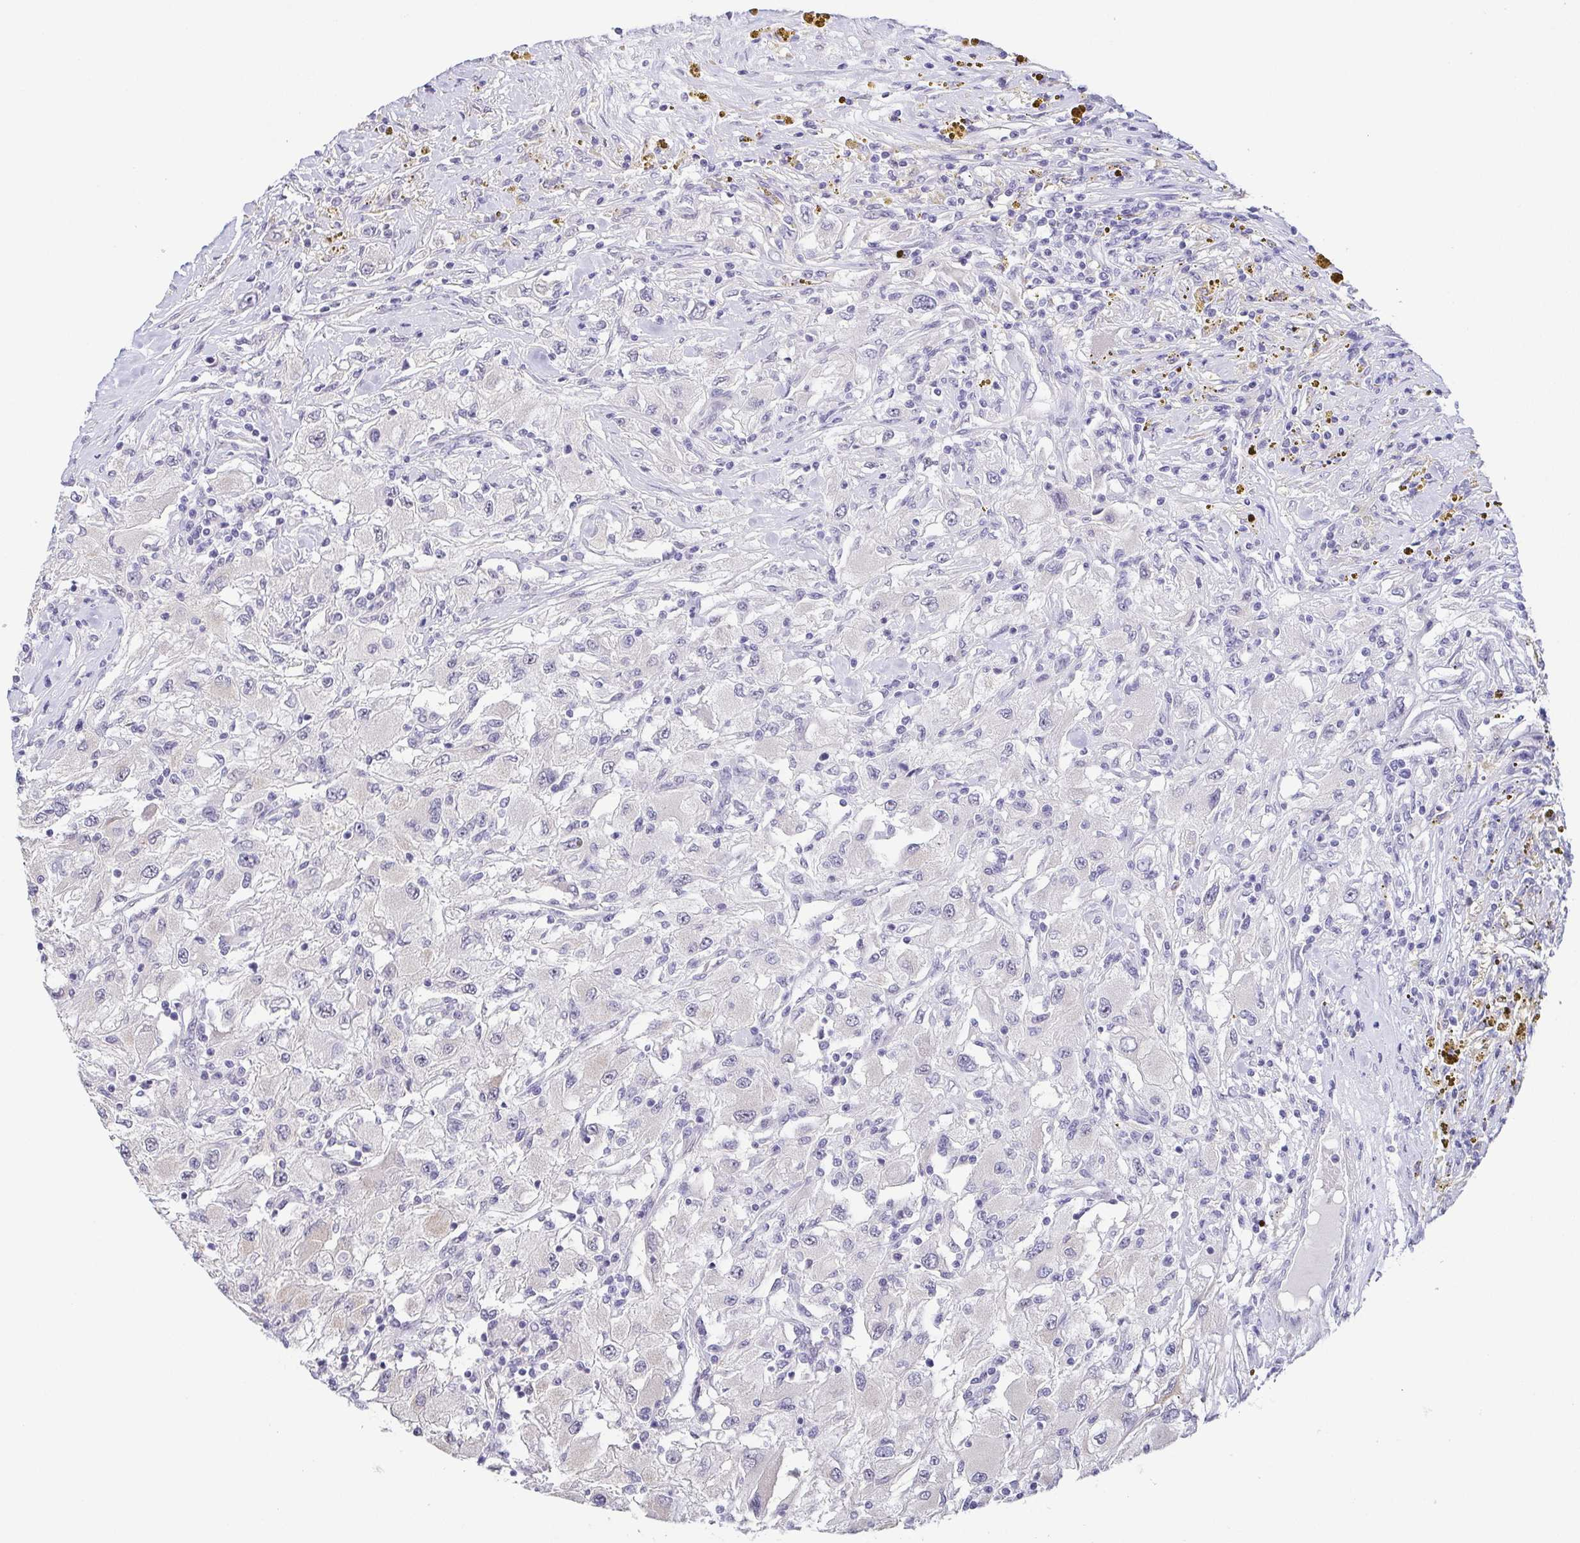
{"staining": {"intensity": "negative", "quantity": "none", "location": "none"}, "tissue": "renal cancer", "cell_type": "Tumor cells", "image_type": "cancer", "snomed": [{"axis": "morphology", "description": "Adenocarcinoma, NOS"}, {"axis": "topography", "description": "Kidney"}], "caption": "A micrograph of human renal cancer (adenocarcinoma) is negative for staining in tumor cells.", "gene": "NEFH", "patient": {"sex": "female", "age": 67}}